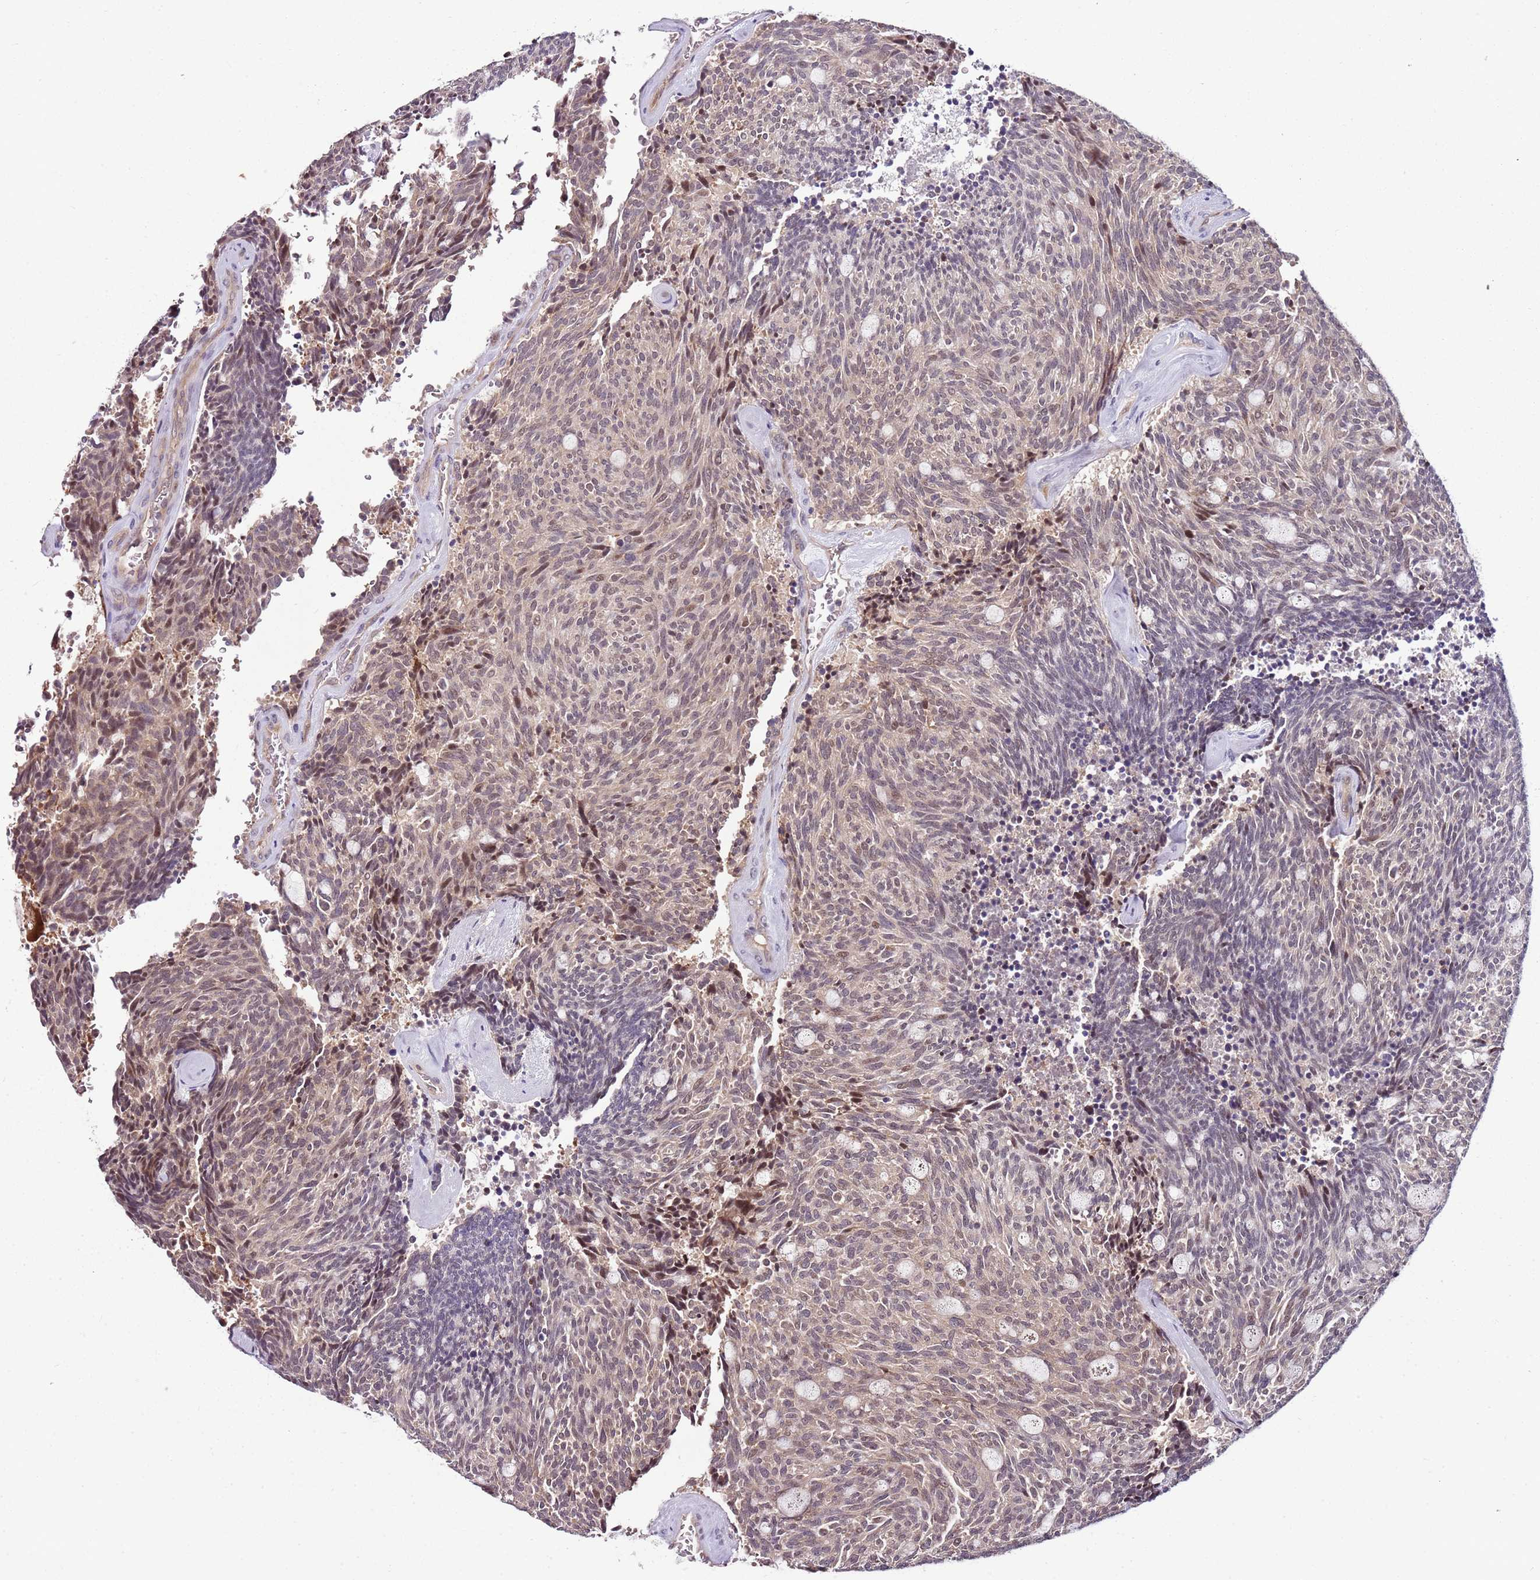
{"staining": {"intensity": "moderate", "quantity": "<25%", "location": "nuclear"}, "tissue": "carcinoid", "cell_type": "Tumor cells", "image_type": "cancer", "snomed": [{"axis": "morphology", "description": "Carcinoid, malignant, NOS"}, {"axis": "topography", "description": "Pancreas"}], "caption": "Approximately <25% of tumor cells in malignant carcinoid reveal moderate nuclear protein positivity as visualized by brown immunohistochemical staining.", "gene": "FBXL22", "patient": {"sex": "female", "age": 54}}